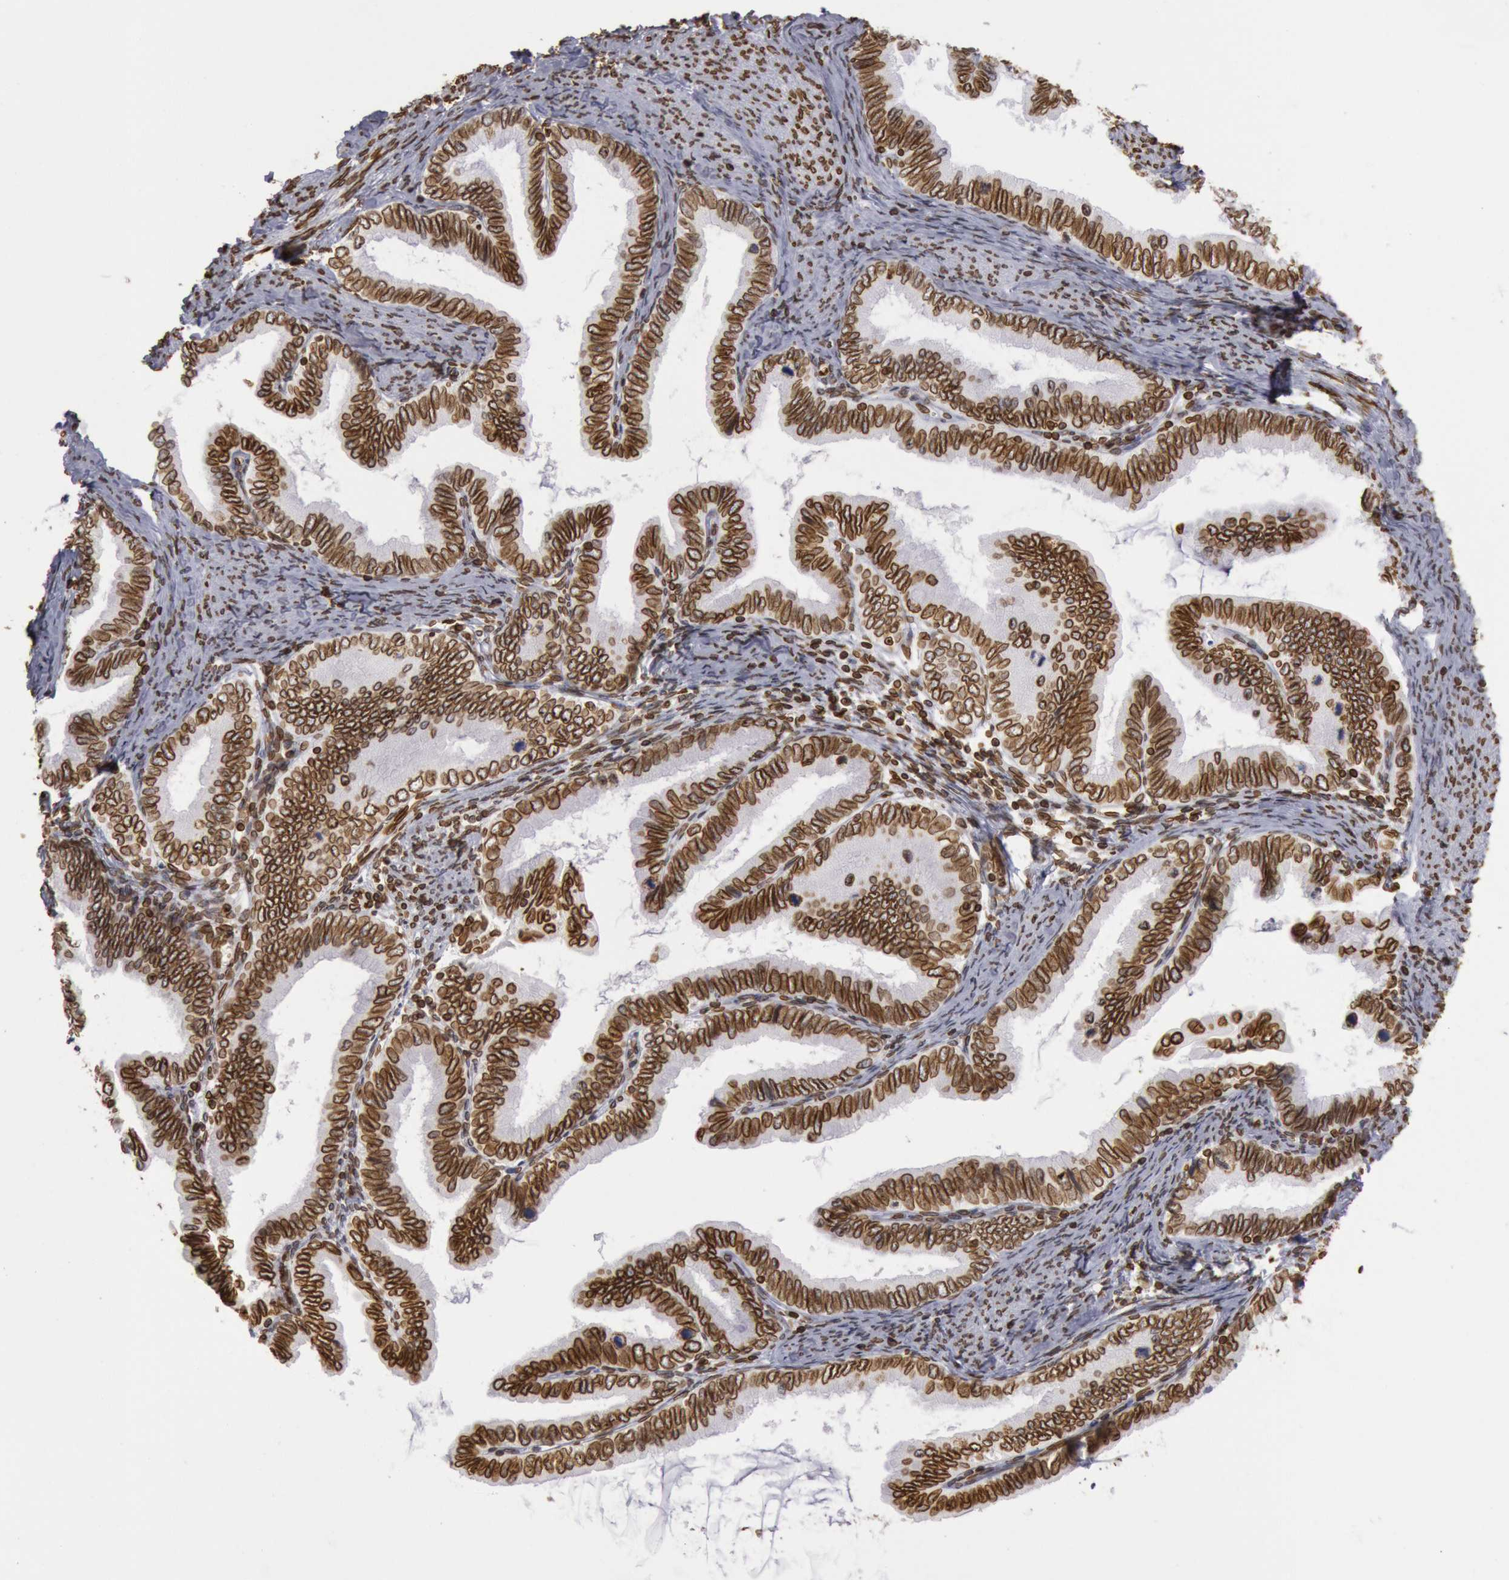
{"staining": {"intensity": "strong", "quantity": ">75%", "location": "nuclear"}, "tissue": "cervical cancer", "cell_type": "Tumor cells", "image_type": "cancer", "snomed": [{"axis": "morphology", "description": "Adenocarcinoma, NOS"}, {"axis": "topography", "description": "Cervix"}], "caption": "Strong nuclear expression is identified in approximately >75% of tumor cells in cervical adenocarcinoma.", "gene": "SUN2", "patient": {"sex": "female", "age": 49}}